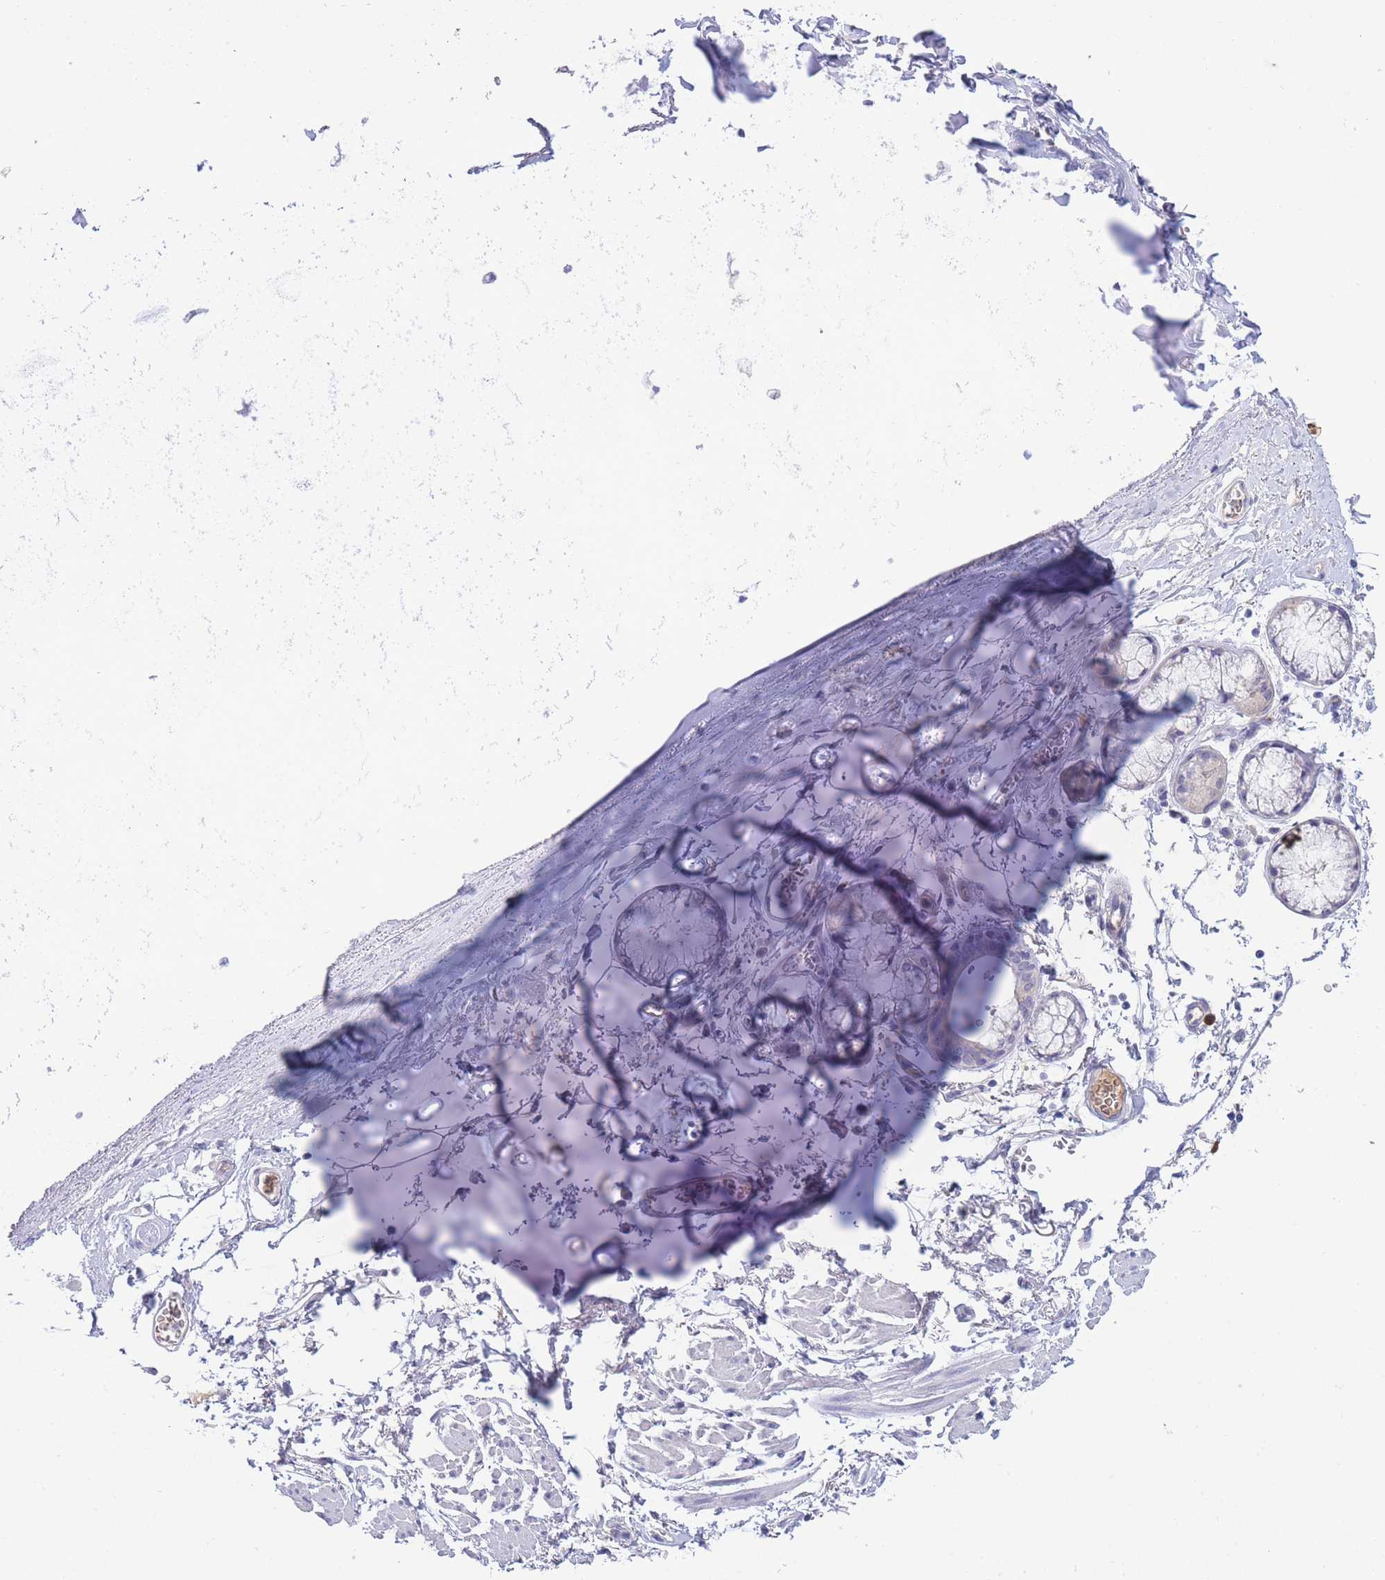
{"staining": {"intensity": "negative", "quantity": "none", "location": "none"}, "tissue": "adipose tissue", "cell_type": "Adipocytes", "image_type": "normal", "snomed": [{"axis": "morphology", "description": "Normal tissue, NOS"}, {"axis": "topography", "description": "Cartilage tissue"}], "caption": "An immunohistochemistry (IHC) image of normal adipose tissue is shown. There is no staining in adipocytes of adipose tissue. (Immunohistochemistry (ihc), brightfield microscopy, high magnification).", "gene": "ASAP3", "patient": {"sex": "male", "age": 73}}